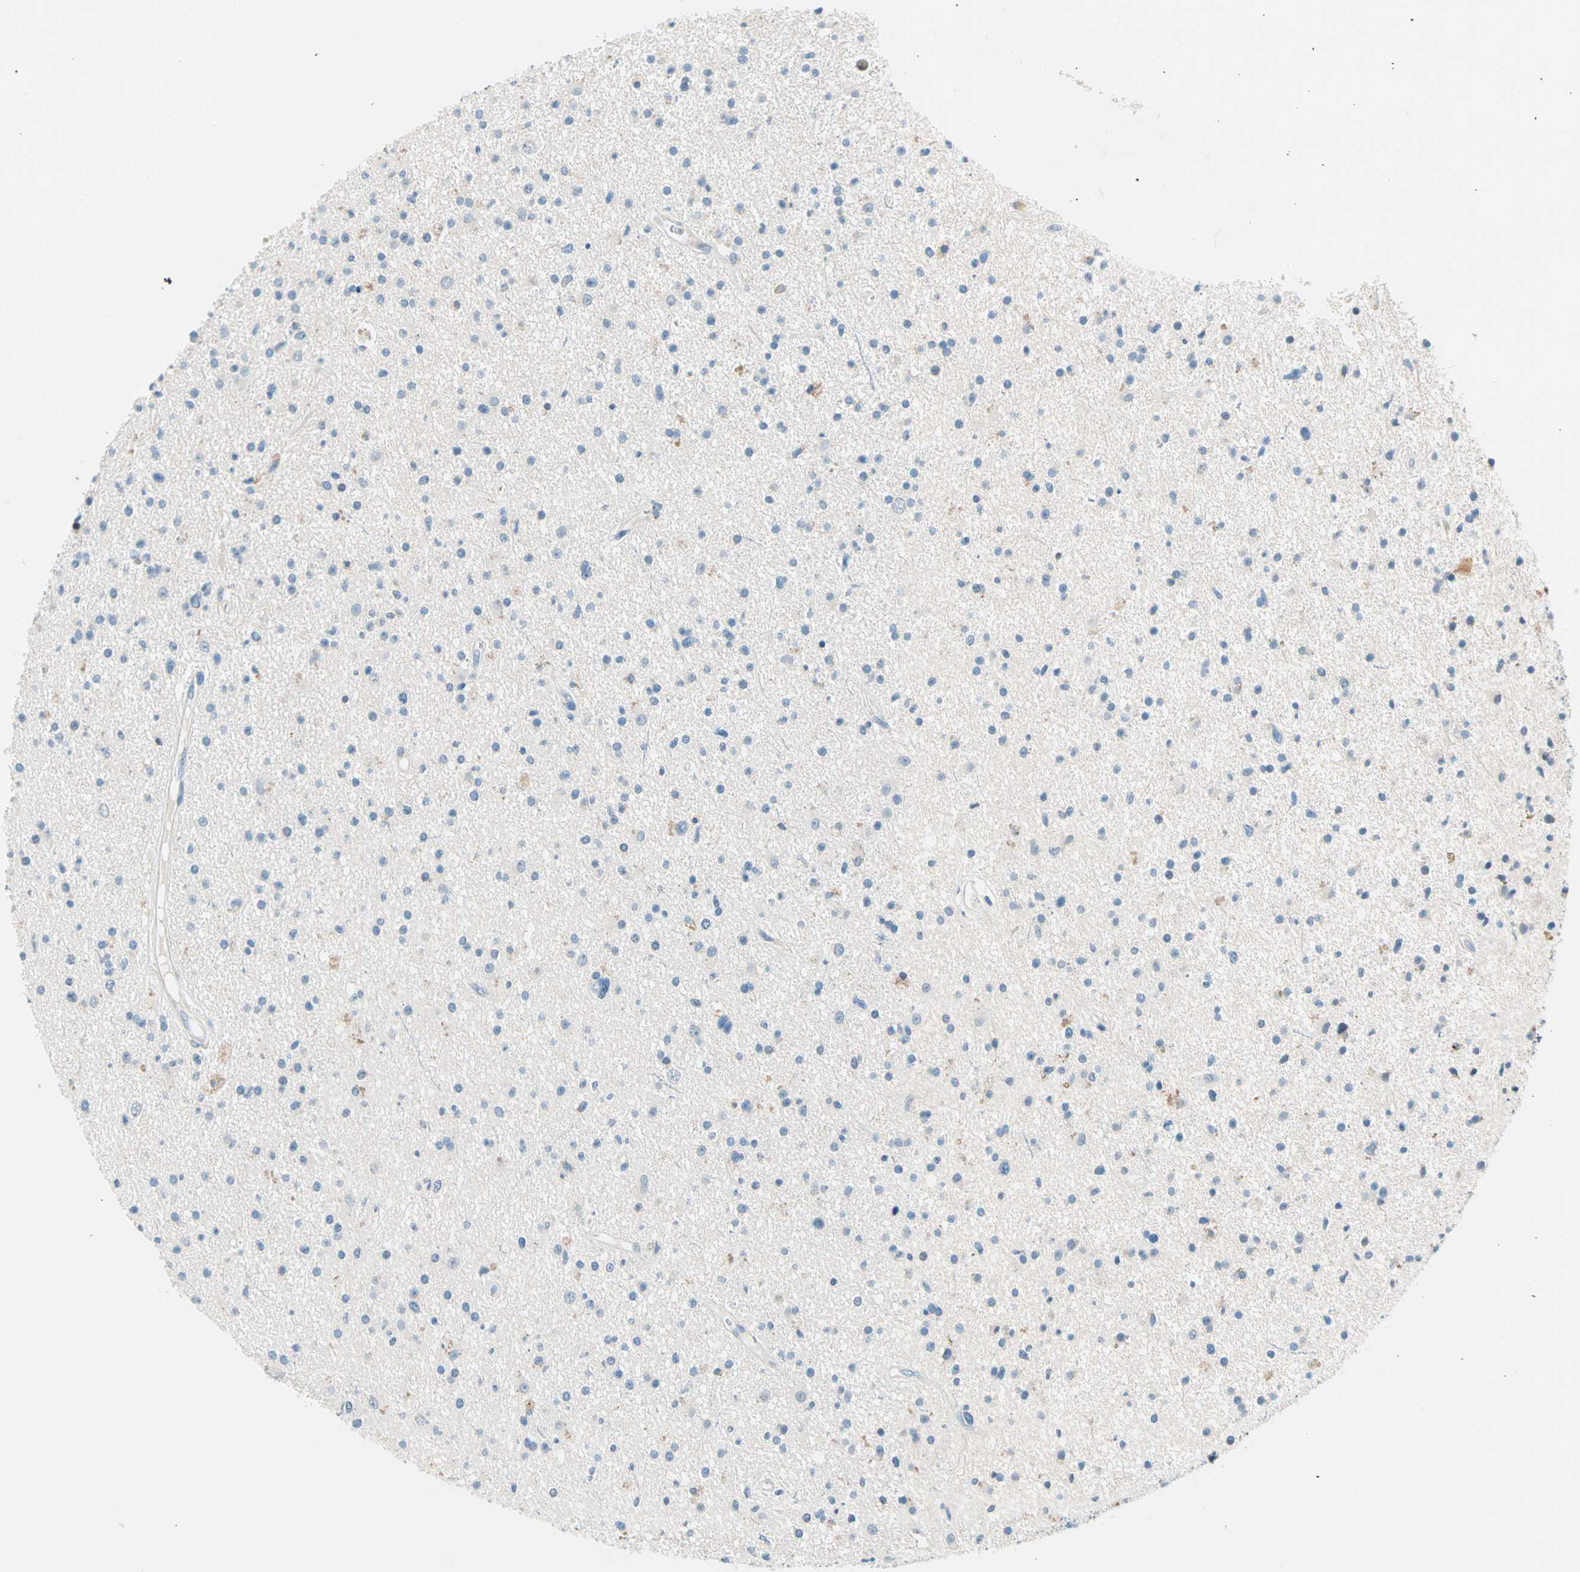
{"staining": {"intensity": "negative", "quantity": "none", "location": "none"}, "tissue": "glioma", "cell_type": "Tumor cells", "image_type": "cancer", "snomed": [{"axis": "morphology", "description": "Glioma, malignant, High grade"}, {"axis": "topography", "description": "Brain"}], "caption": "Immunohistochemistry image of human malignant glioma (high-grade) stained for a protein (brown), which reveals no expression in tumor cells. (Brightfield microscopy of DAB immunohistochemistry at high magnification).", "gene": "TMEM163", "patient": {"sex": "male", "age": 33}}